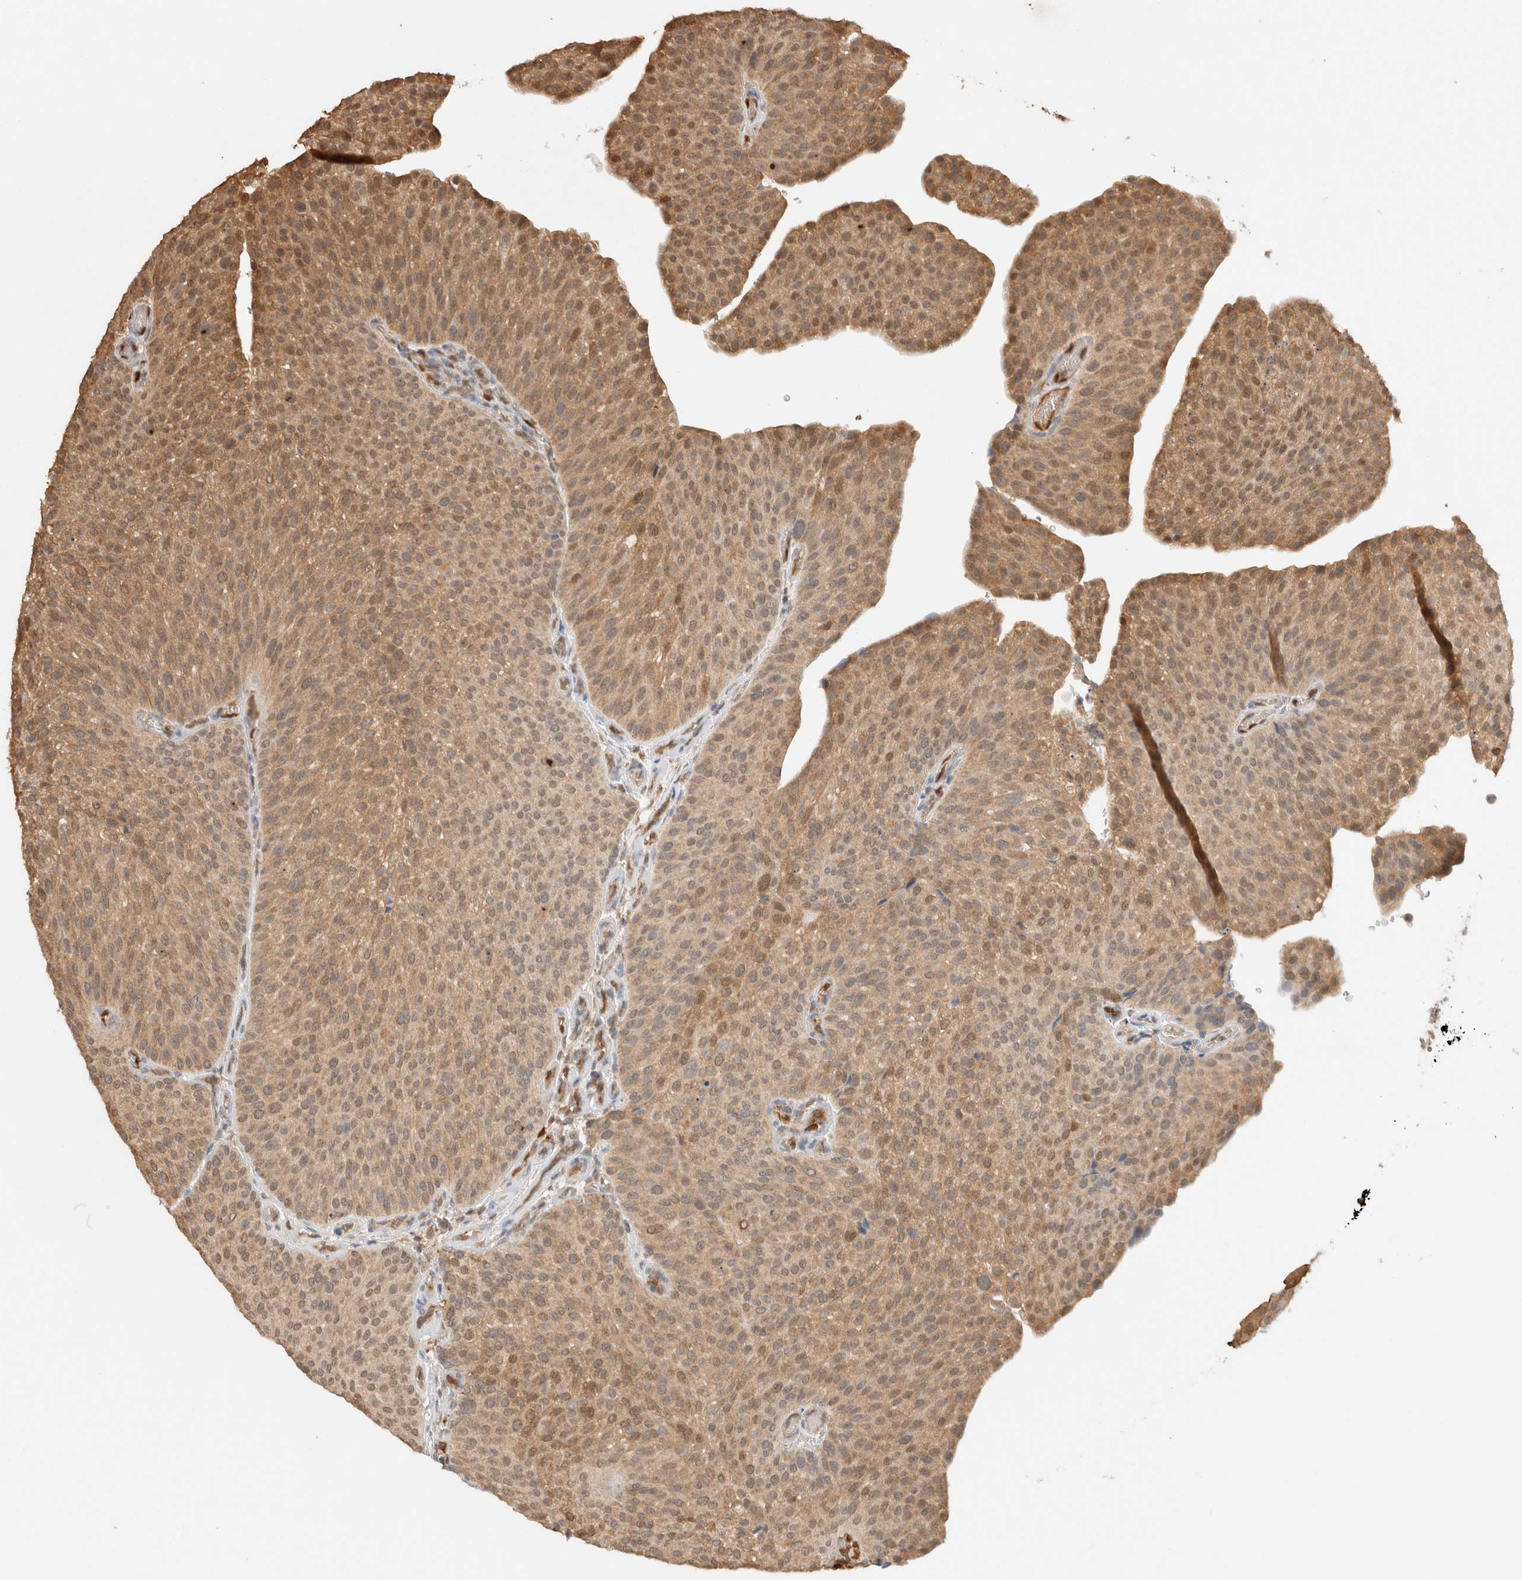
{"staining": {"intensity": "moderate", "quantity": ">75%", "location": "cytoplasmic/membranous,nuclear"}, "tissue": "urothelial cancer", "cell_type": "Tumor cells", "image_type": "cancer", "snomed": [{"axis": "morphology", "description": "Normal tissue, NOS"}, {"axis": "morphology", "description": "Urothelial carcinoma, Low grade"}, {"axis": "topography", "description": "Smooth muscle"}, {"axis": "topography", "description": "Urinary bladder"}], "caption": "IHC (DAB (3,3'-diaminobenzidine)) staining of human urothelial carcinoma (low-grade) displays moderate cytoplasmic/membranous and nuclear protein expression in approximately >75% of tumor cells.", "gene": "CA13", "patient": {"sex": "male", "age": 60}}